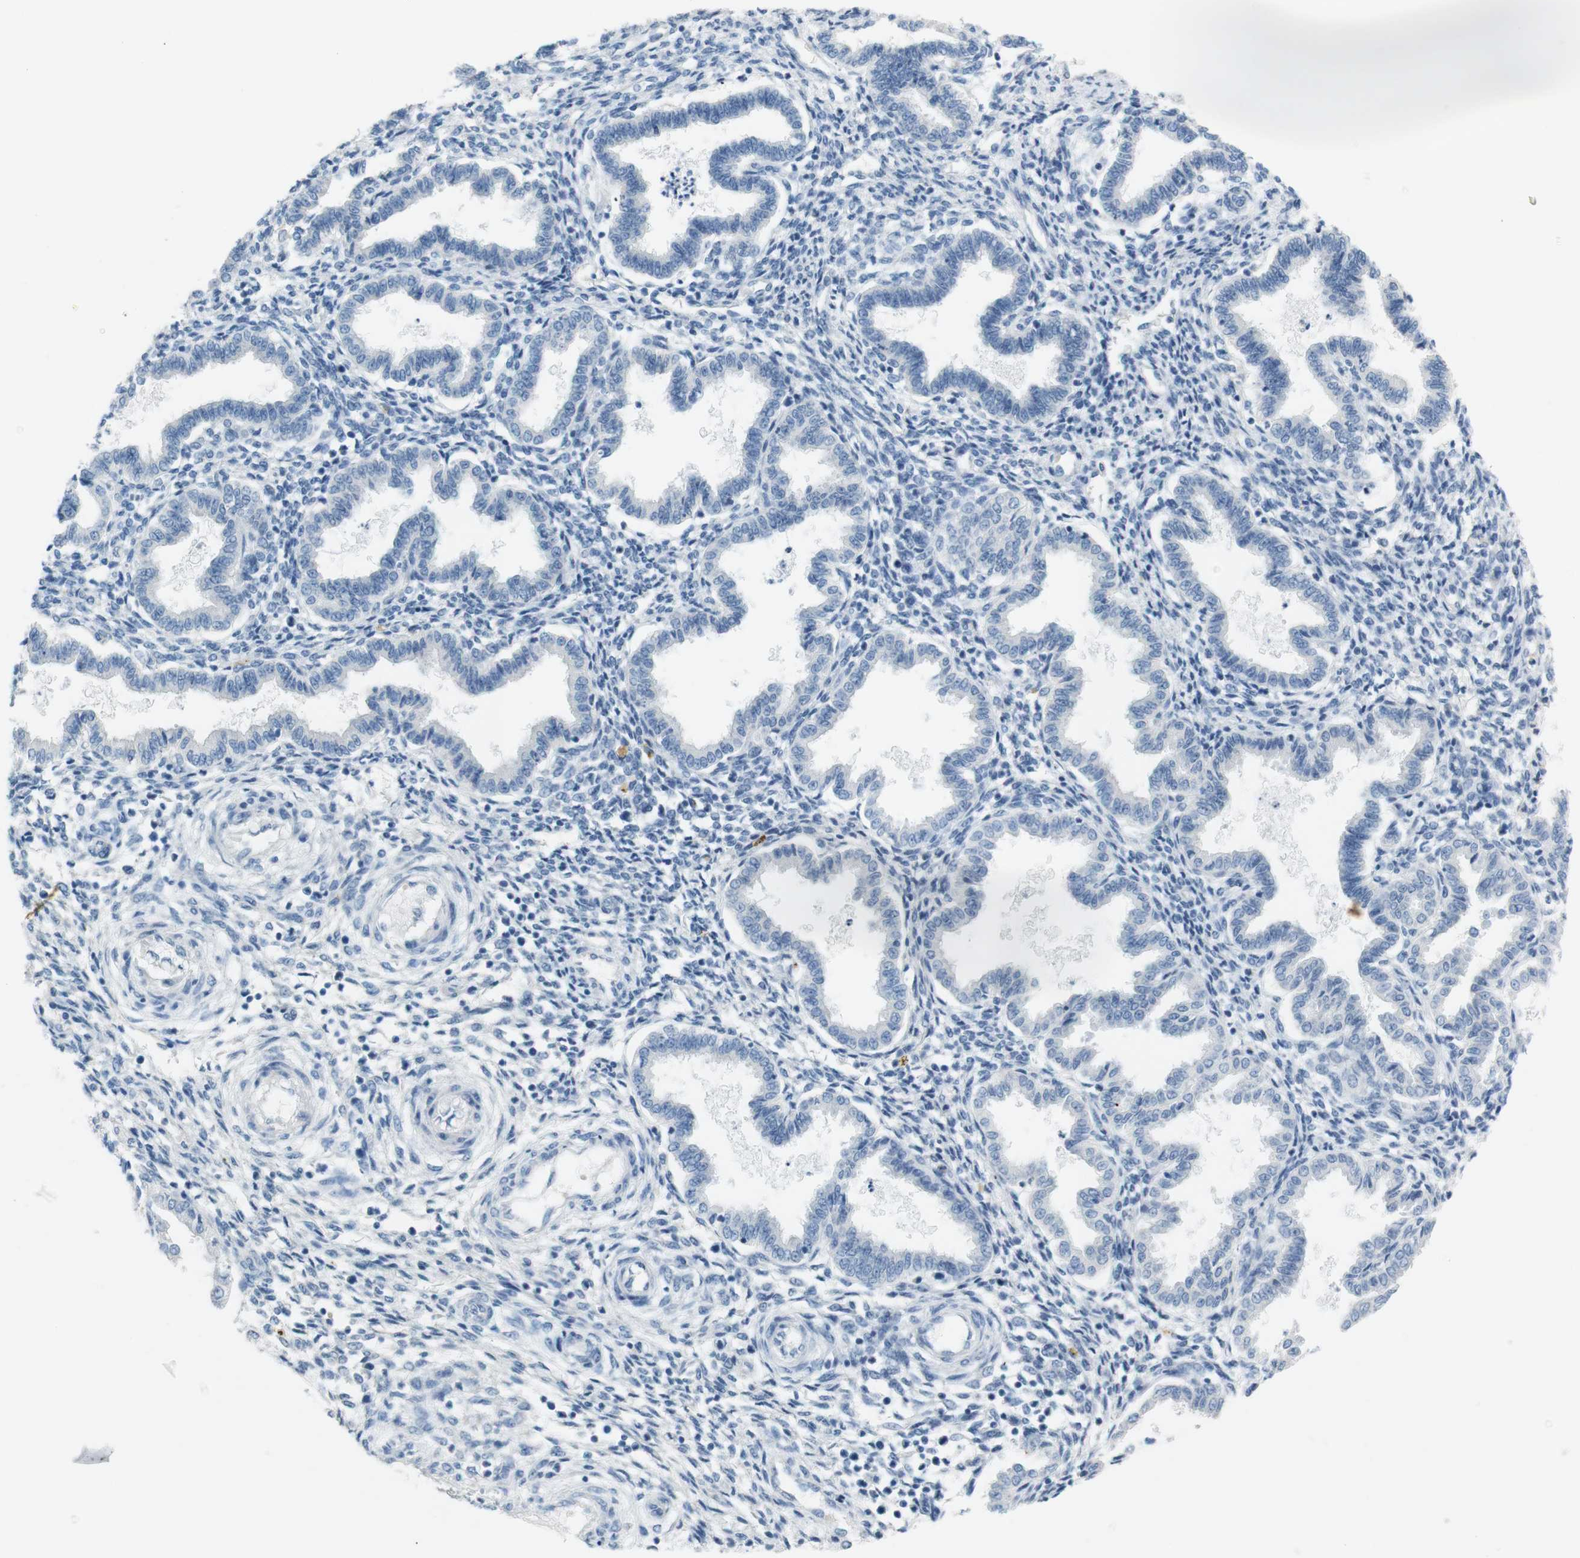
{"staining": {"intensity": "negative", "quantity": "none", "location": "none"}, "tissue": "endometrium", "cell_type": "Cells in endometrial stroma", "image_type": "normal", "snomed": [{"axis": "morphology", "description": "Normal tissue, NOS"}, {"axis": "topography", "description": "Endometrium"}], "caption": "Cells in endometrial stroma are negative for brown protein staining in unremarkable endometrium.", "gene": "LRRK2", "patient": {"sex": "female", "age": 33}}